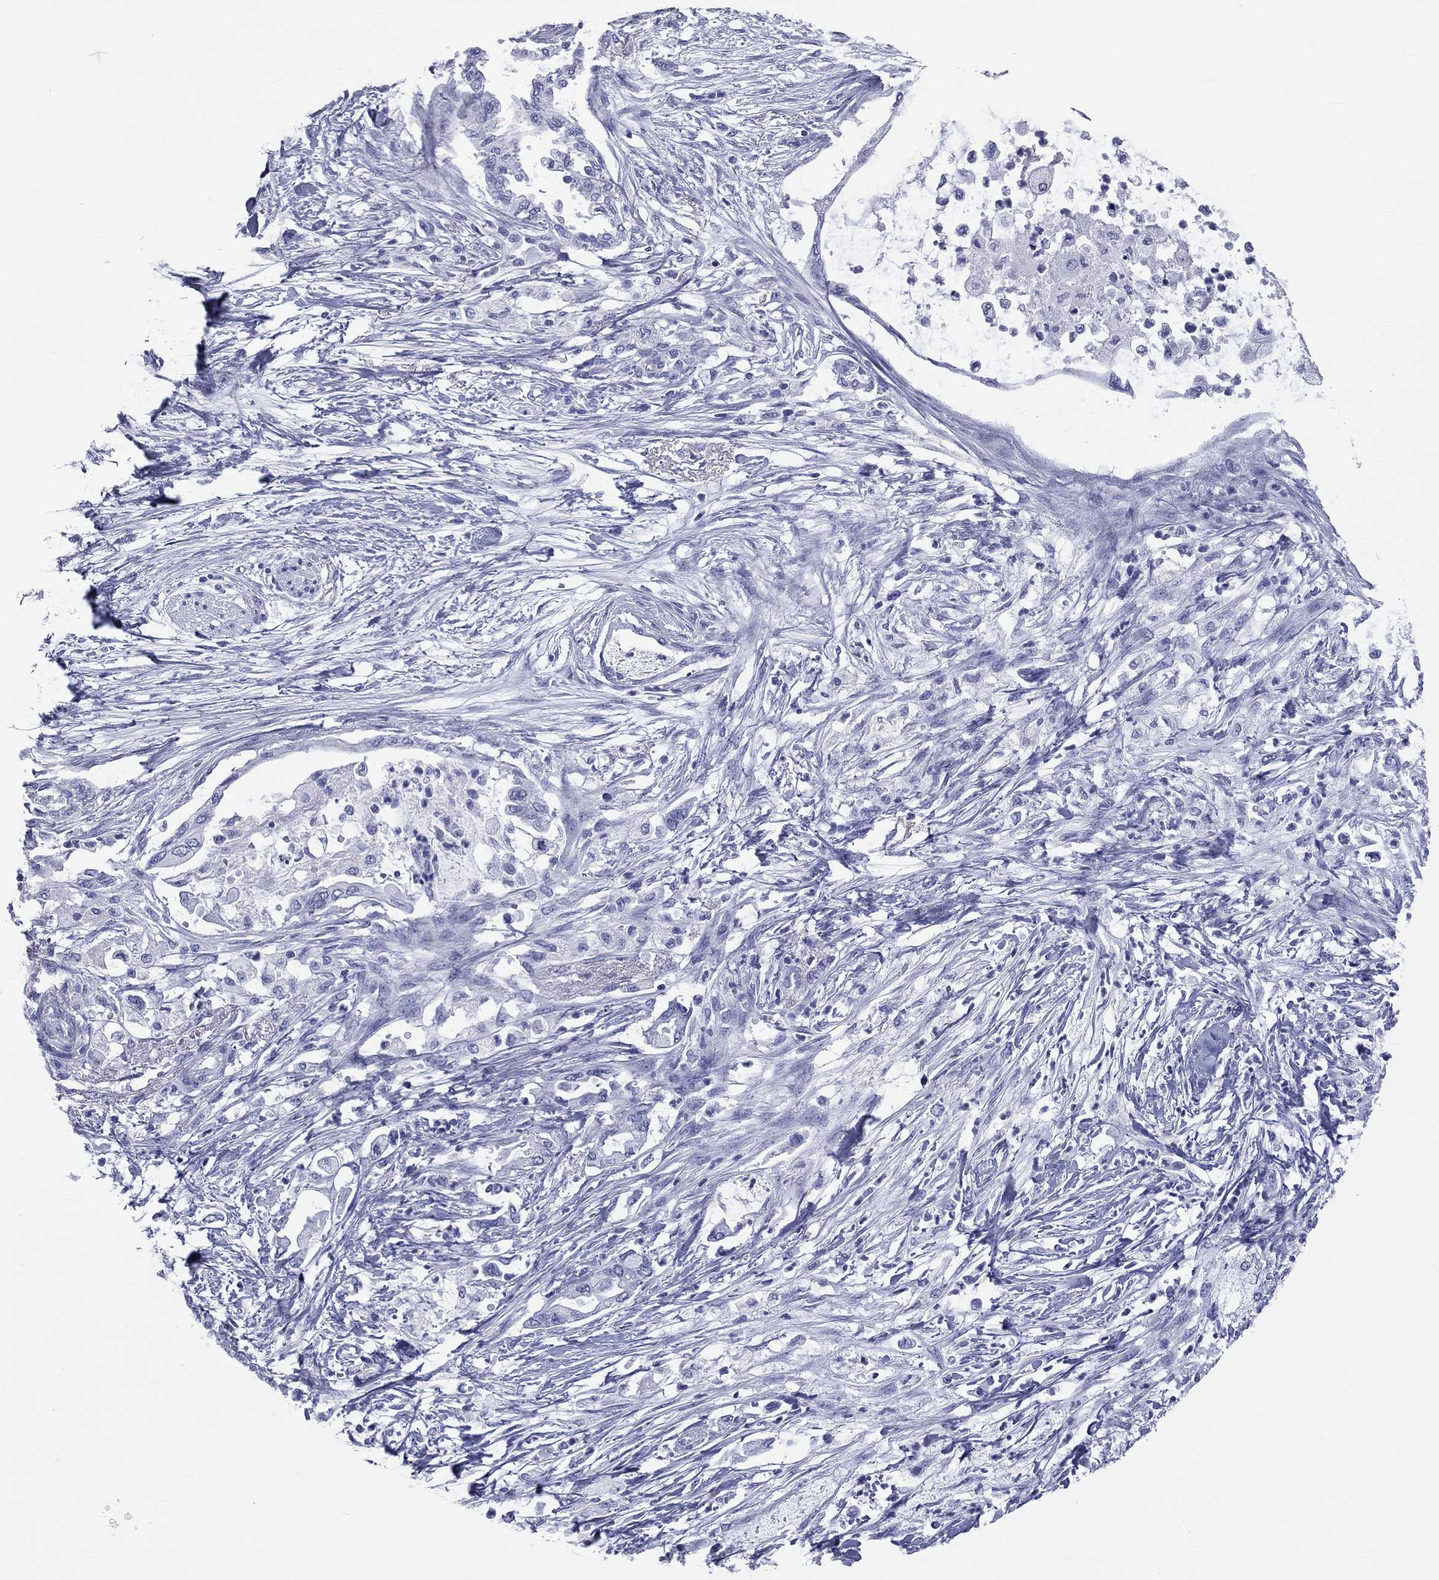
{"staining": {"intensity": "negative", "quantity": "none", "location": "none"}, "tissue": "pancreatic cancer", "cell_type": "Tumor cells", "image_type": "cancer", "snomed": [{"axis": "morphology", "description": "Normal tissue, NOS"}, {"axis": "morphology", "description": "Adenocarcinoma, NOS"}, {"axis": "topography", "description": "Pancreas"}, {"axis": "topography", "description": "Duodenum"}], "caption": "Human adenocarcinoma (pancreatic) stained for a protein using immunohistochemistry (IHC) reveals no staining in tumor cells.", "gene": "DNALI1", "patient": {"sex": "female", "age": 60}}